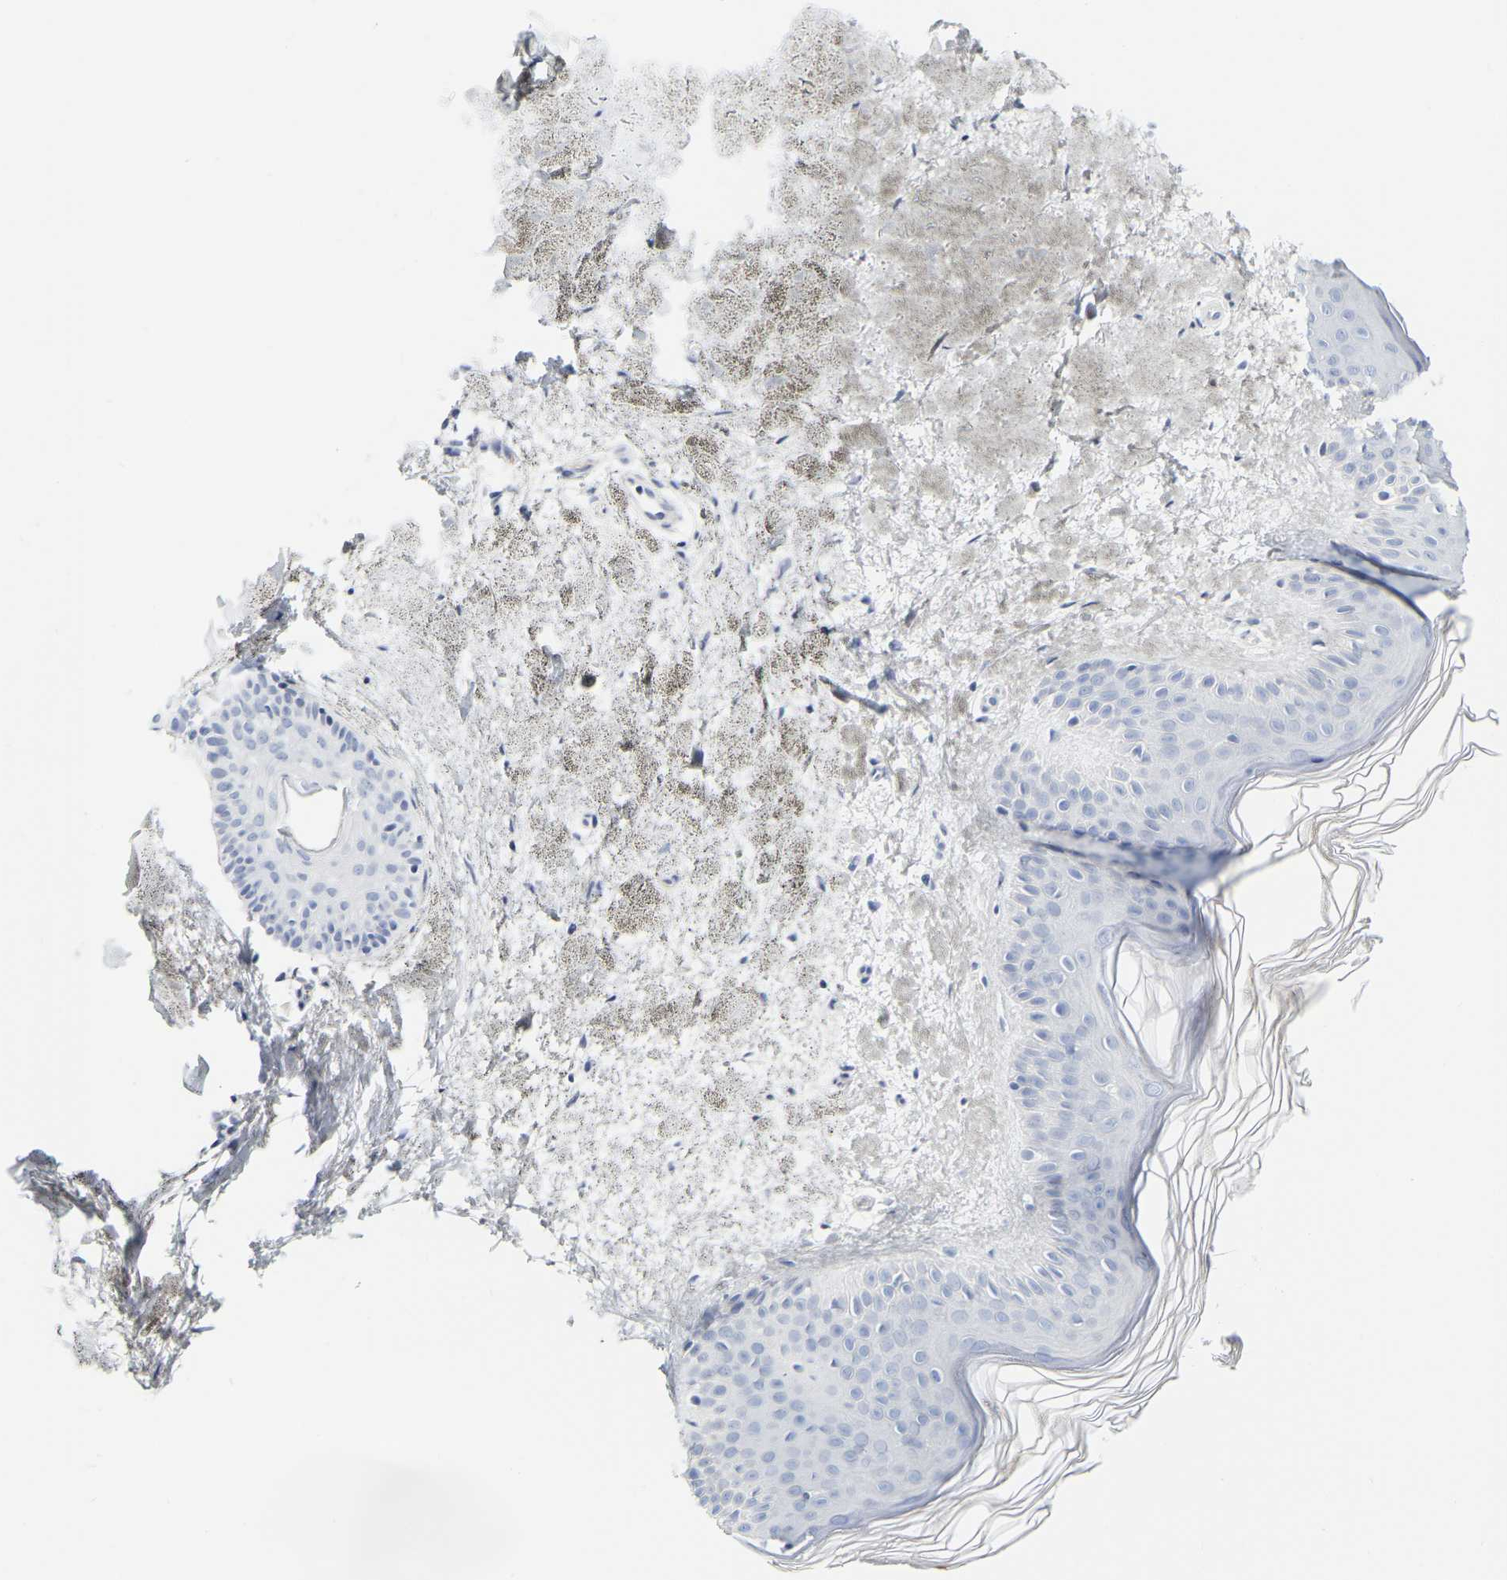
{"staining": {"intensity": "negative", "quantity": "none", "location": "none"}, "tissue": "skin", "cell_type": "Fibroblasts", "image_type": "normal", "snomed": [{"axis": "morphology", "description": "Normal tissue, NOS"}, {"axis": "morphology", "description": "Malignant melanoma, Metastatic site"}, {"axis": "topography", "description": "Skin"}], "caption": "This is a photomicrograph of IHC staining of benign skin, which shows no expression in fibroblasts. The staining was performed using DAB (3,3'-diaminobenzidine) to visualize the protein expression in brown, while the nuclei were stained in blue with hematoxylin (Magnification: 20x).", "gene": "GNAS", "patient": {"sex": "male", "age": 41}}